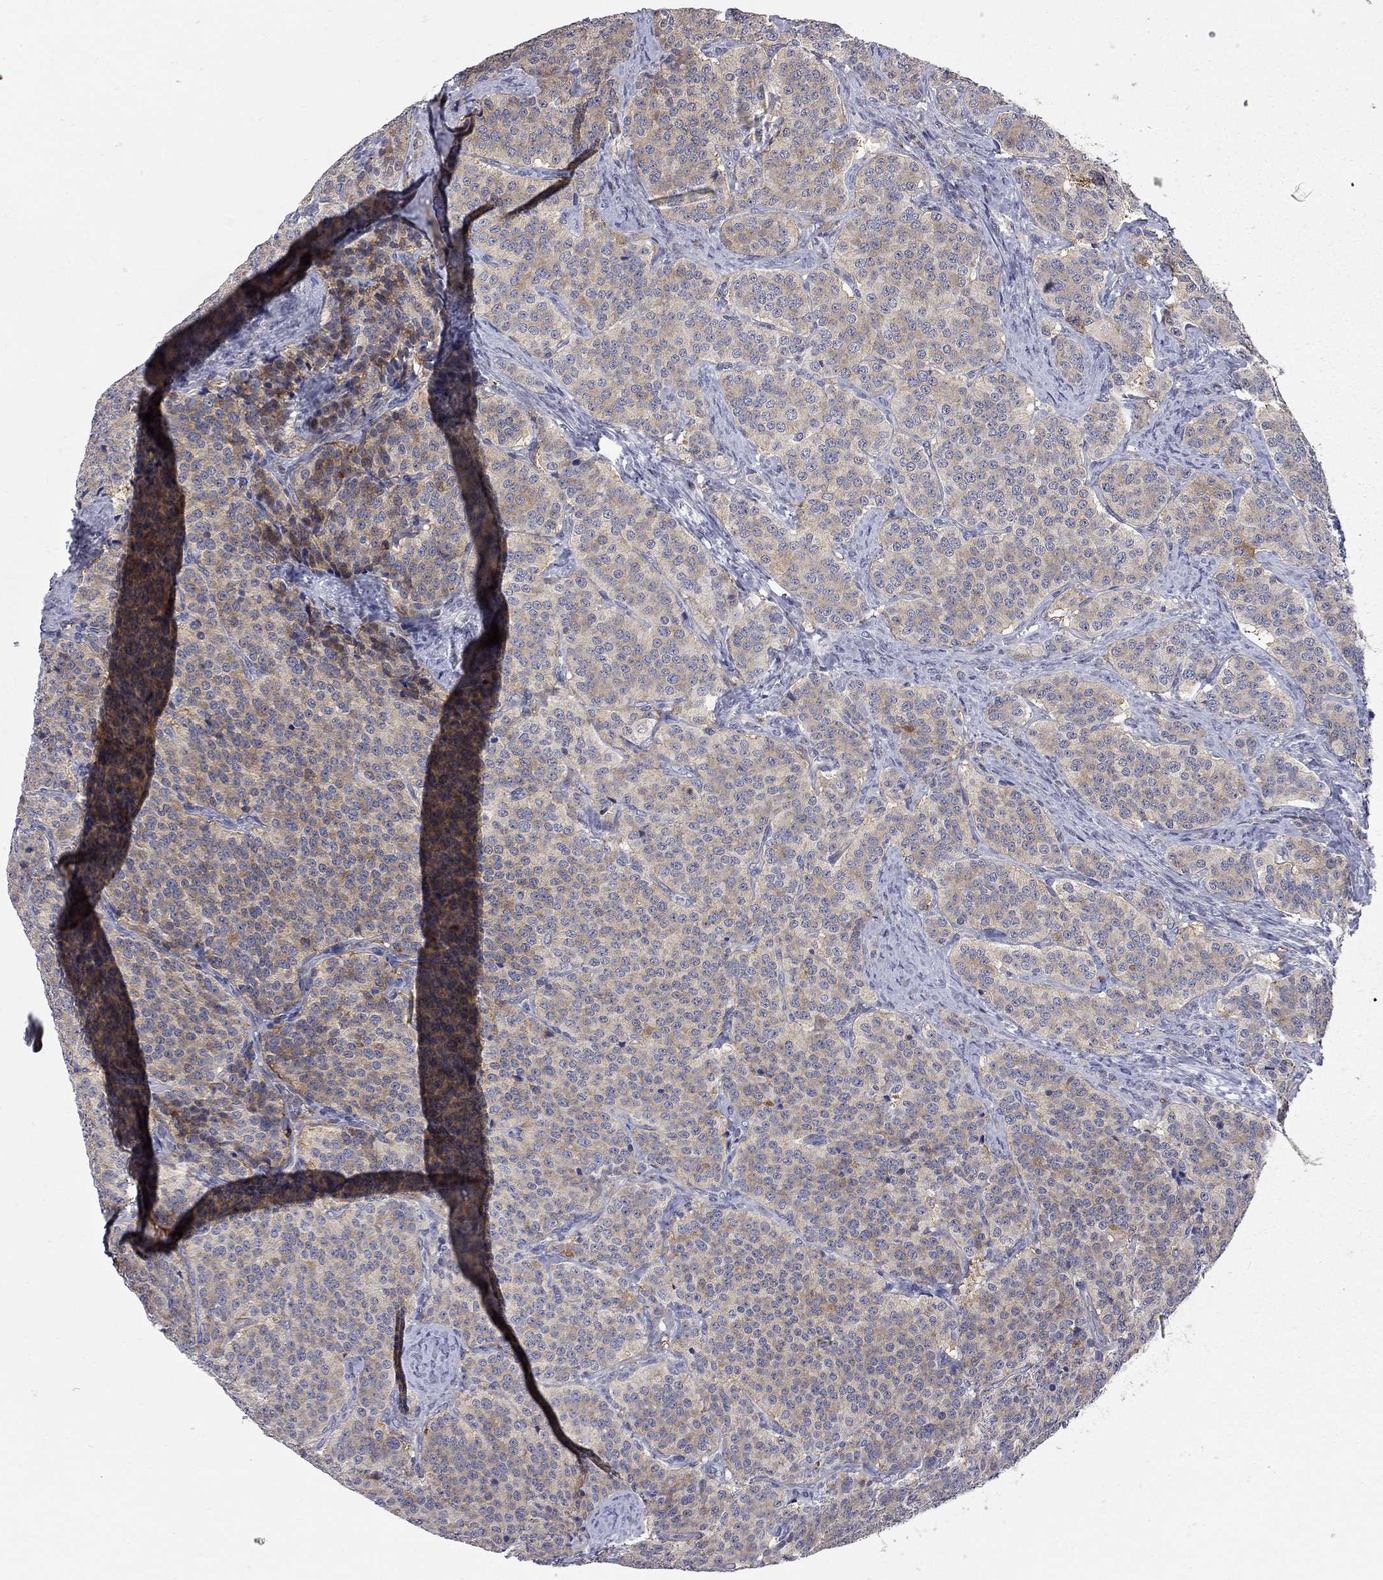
{"staining": {"intensity": "weak", "quantity": "25%-75%", "location": "cytoplasmic/membranous"}, "tissue": "carcinoid", "cell_type": "Tumor cells", "image_type": "cancer", "snomed": [{"axis": "morphology", "description": "Carcinoid, malignant, NOS"}, {"axis": "topography", "description": "Small intestine"}], "caption": "Protein staining exhibits weak cytoplasmic/membranous expression in approximately 25%-75% of tumor cells in malignant carcinoid.", "gene": "GALNT8", "patient": {"sex": "female", "age": 58}}